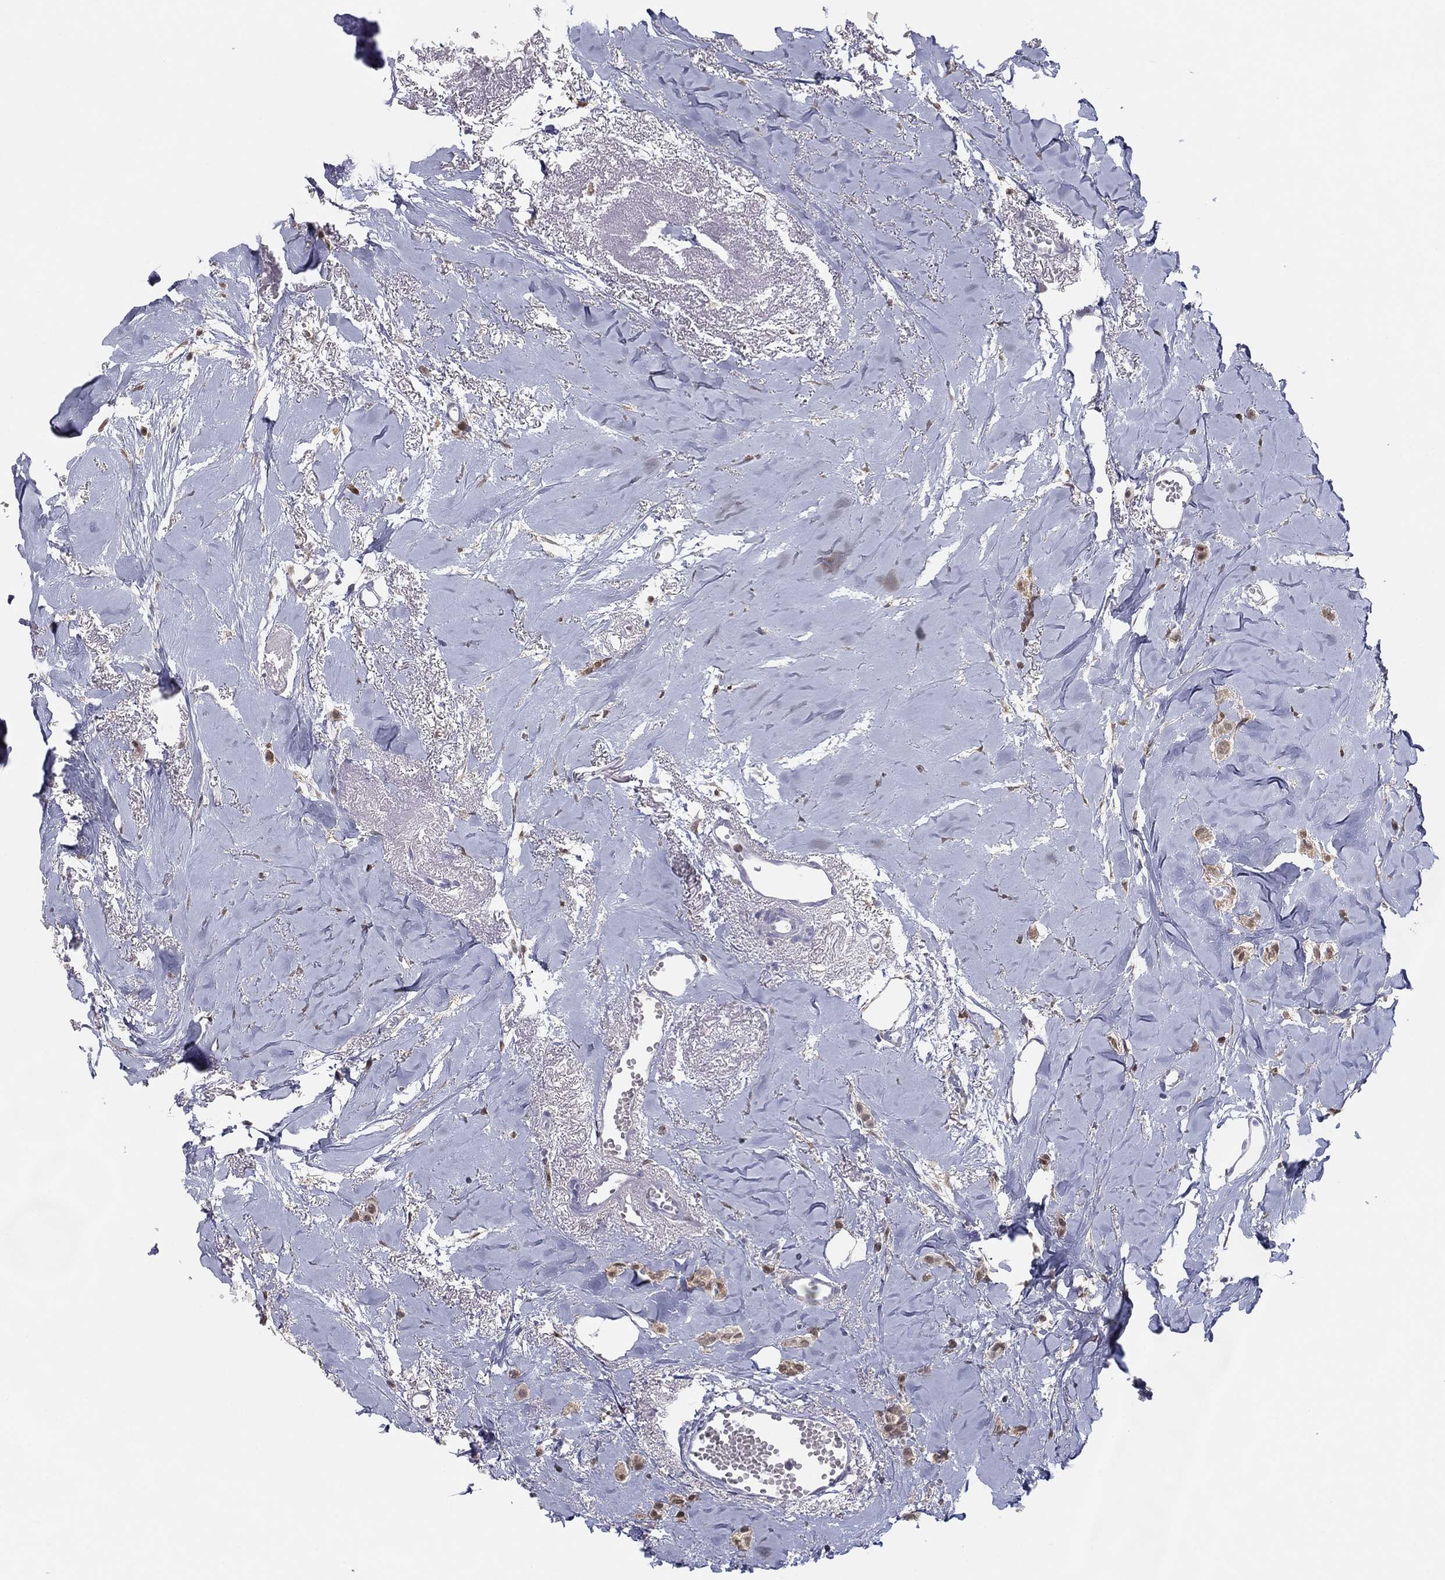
{"staining": {"intensity": "weak", "quantity": ">75%", "location": "cytoplasmic/membranous,nuclear"}, "tissue": "breast cancer", "cell_type": "Tumor cells", "image_type": "cancer", "snomed": [{"axis": "morphology", "description": "Duct carcinoma"}, {"axis": "topography", "description": "Breast"}], "caption": "IHC photomicrograph of human breast cancer (infiltrating ductal carcinoma) stained for a protein (brown), which shows low levels of weak cytoplasmic/membranous and nuclear staining in about >75% of tumor cells.", "gene": "PDXK", "patient": {"sex": "female", "age": 85}}